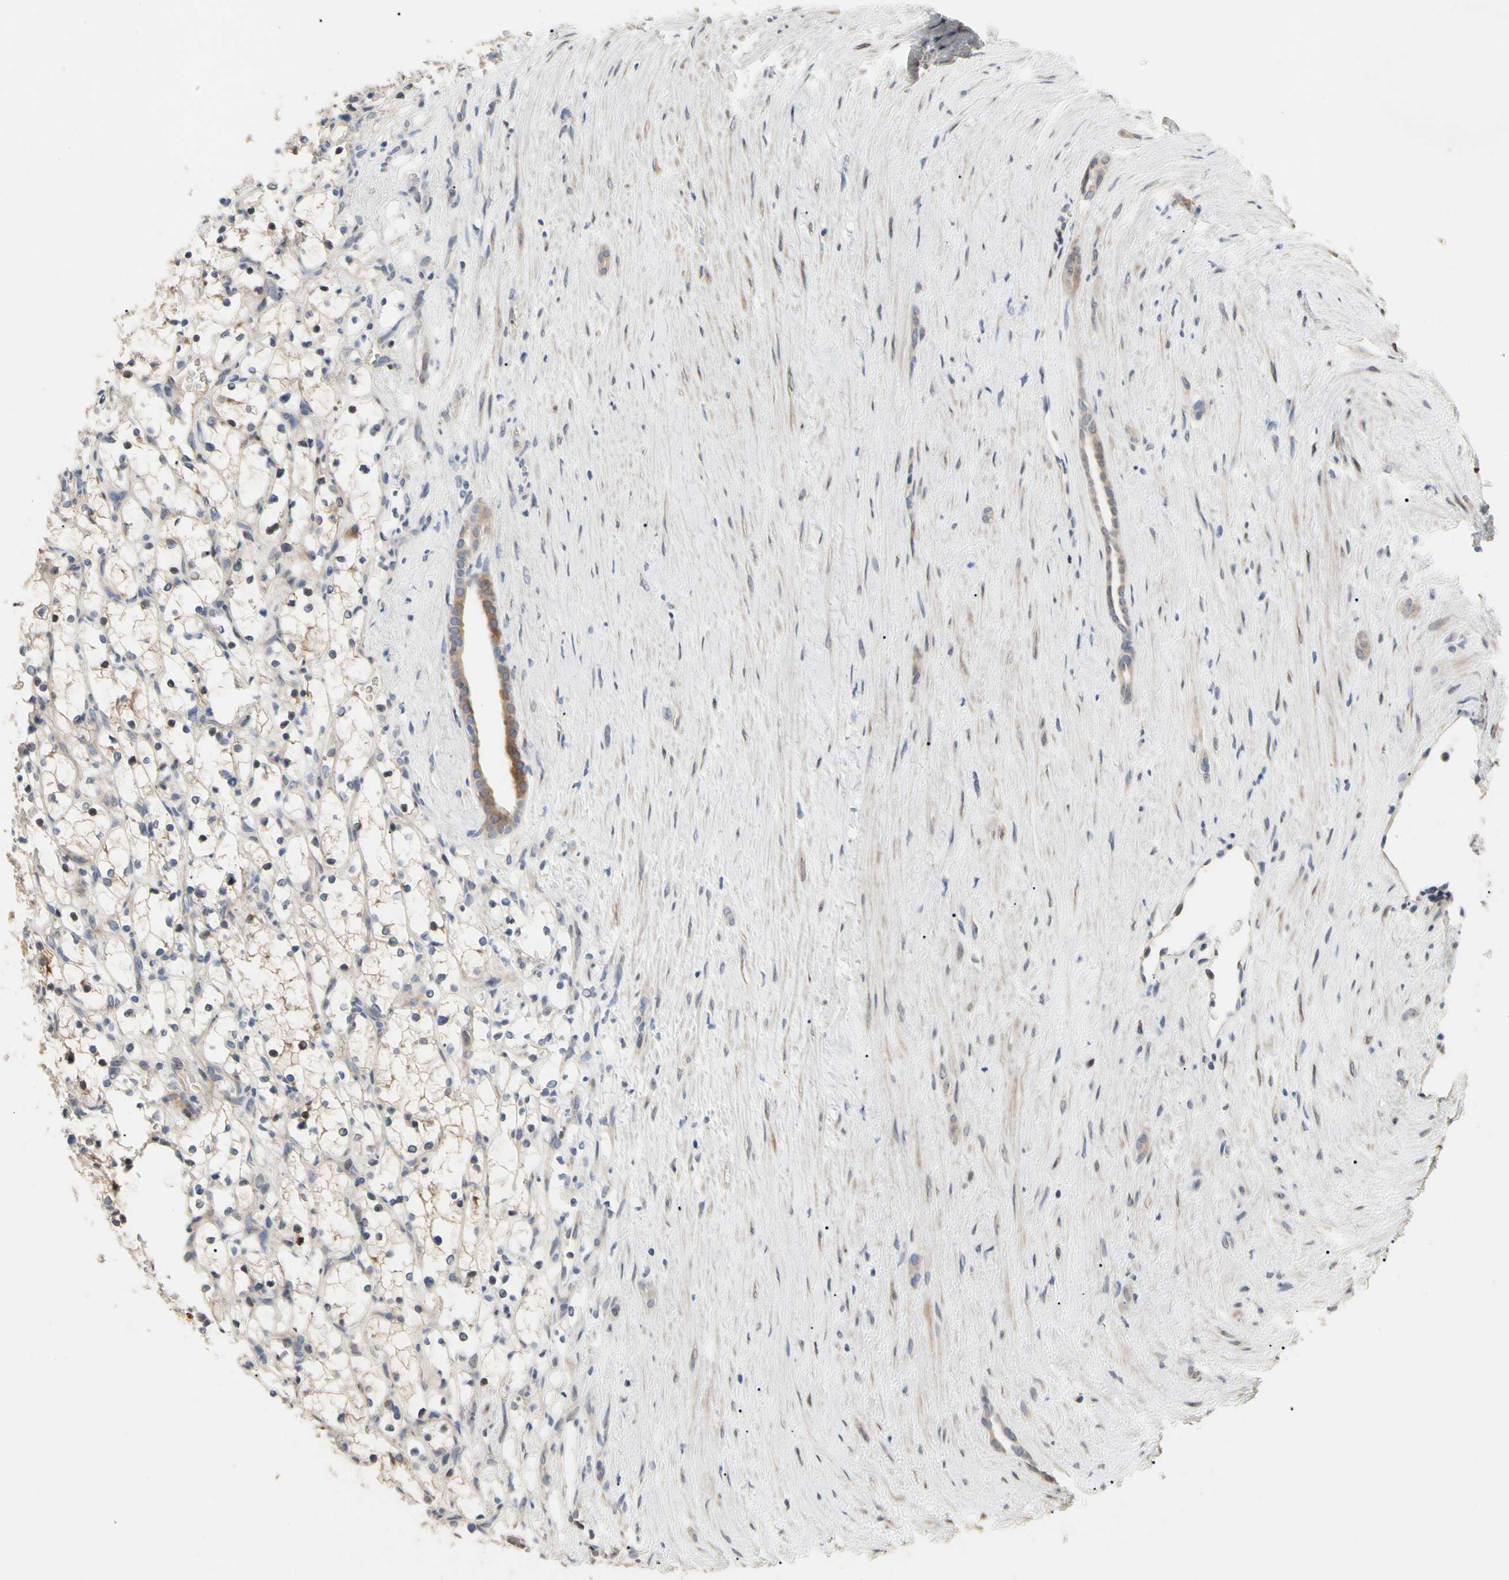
{"staining": {"intensity": "weak", "quantity": "<25%", "location": "cytoplasmic/membranous"}, "tissue": "renal cancer", "cell_type": "Tumor cells", "image_type": "cancer", "snomed": [{"axis": "morphology", "description": "Adenocarcinoma, NOS"}, {"axis": "topography", "description": "Kidney"}], "caption": "Image shows no protein positivity in tumor cells of renal cancer tissue. (DAB immunohistochemistry (IHC) with hematoxylin counter stain).", "gene": "HMGCR", "patient": {"sex": "female", "age": 69}}